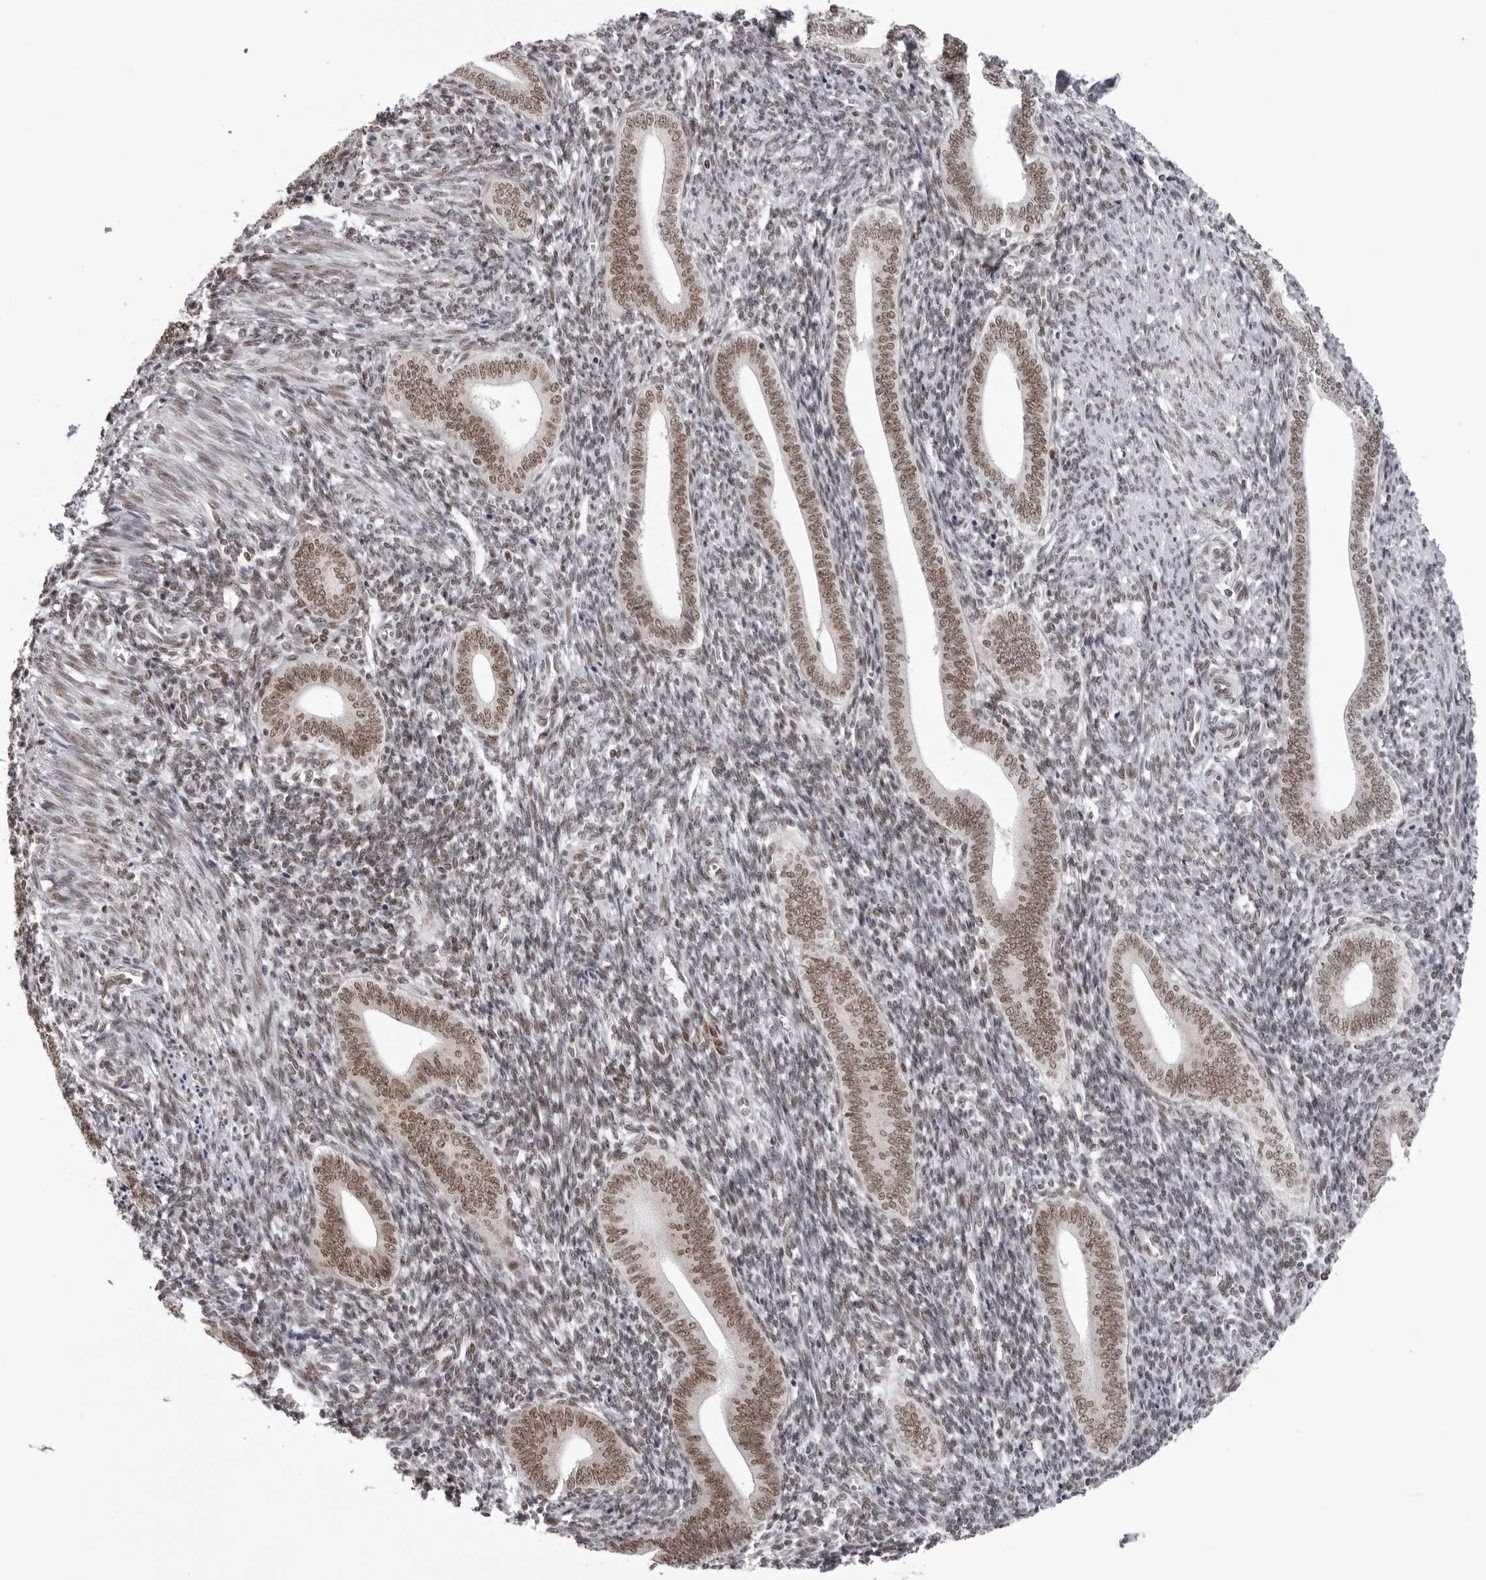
{"staining": {"intensity": "moderate", "quantity": "<25%", "location": "nuclear"}, "tissue": "endometrium", "cell_type": "Cells in endometrial stroma", "image_type": "normal", "snomed": [{"axis": "morphology", "description": "Normal tissue, NOS"}, {"axis": "topography", "description": "Uterus"}, {"axis": "topography", "description": "Endometrium"}], "caption": "DAB (3,3'-diaminobenzidine) immunohistochemical staining of unremarkable human endometrium displays moderate nuclear protein staining in about <25% of cells in endometrial stroma.", "gene": "HEXIM2", "patient": {"sex": "female", "age": 33}}